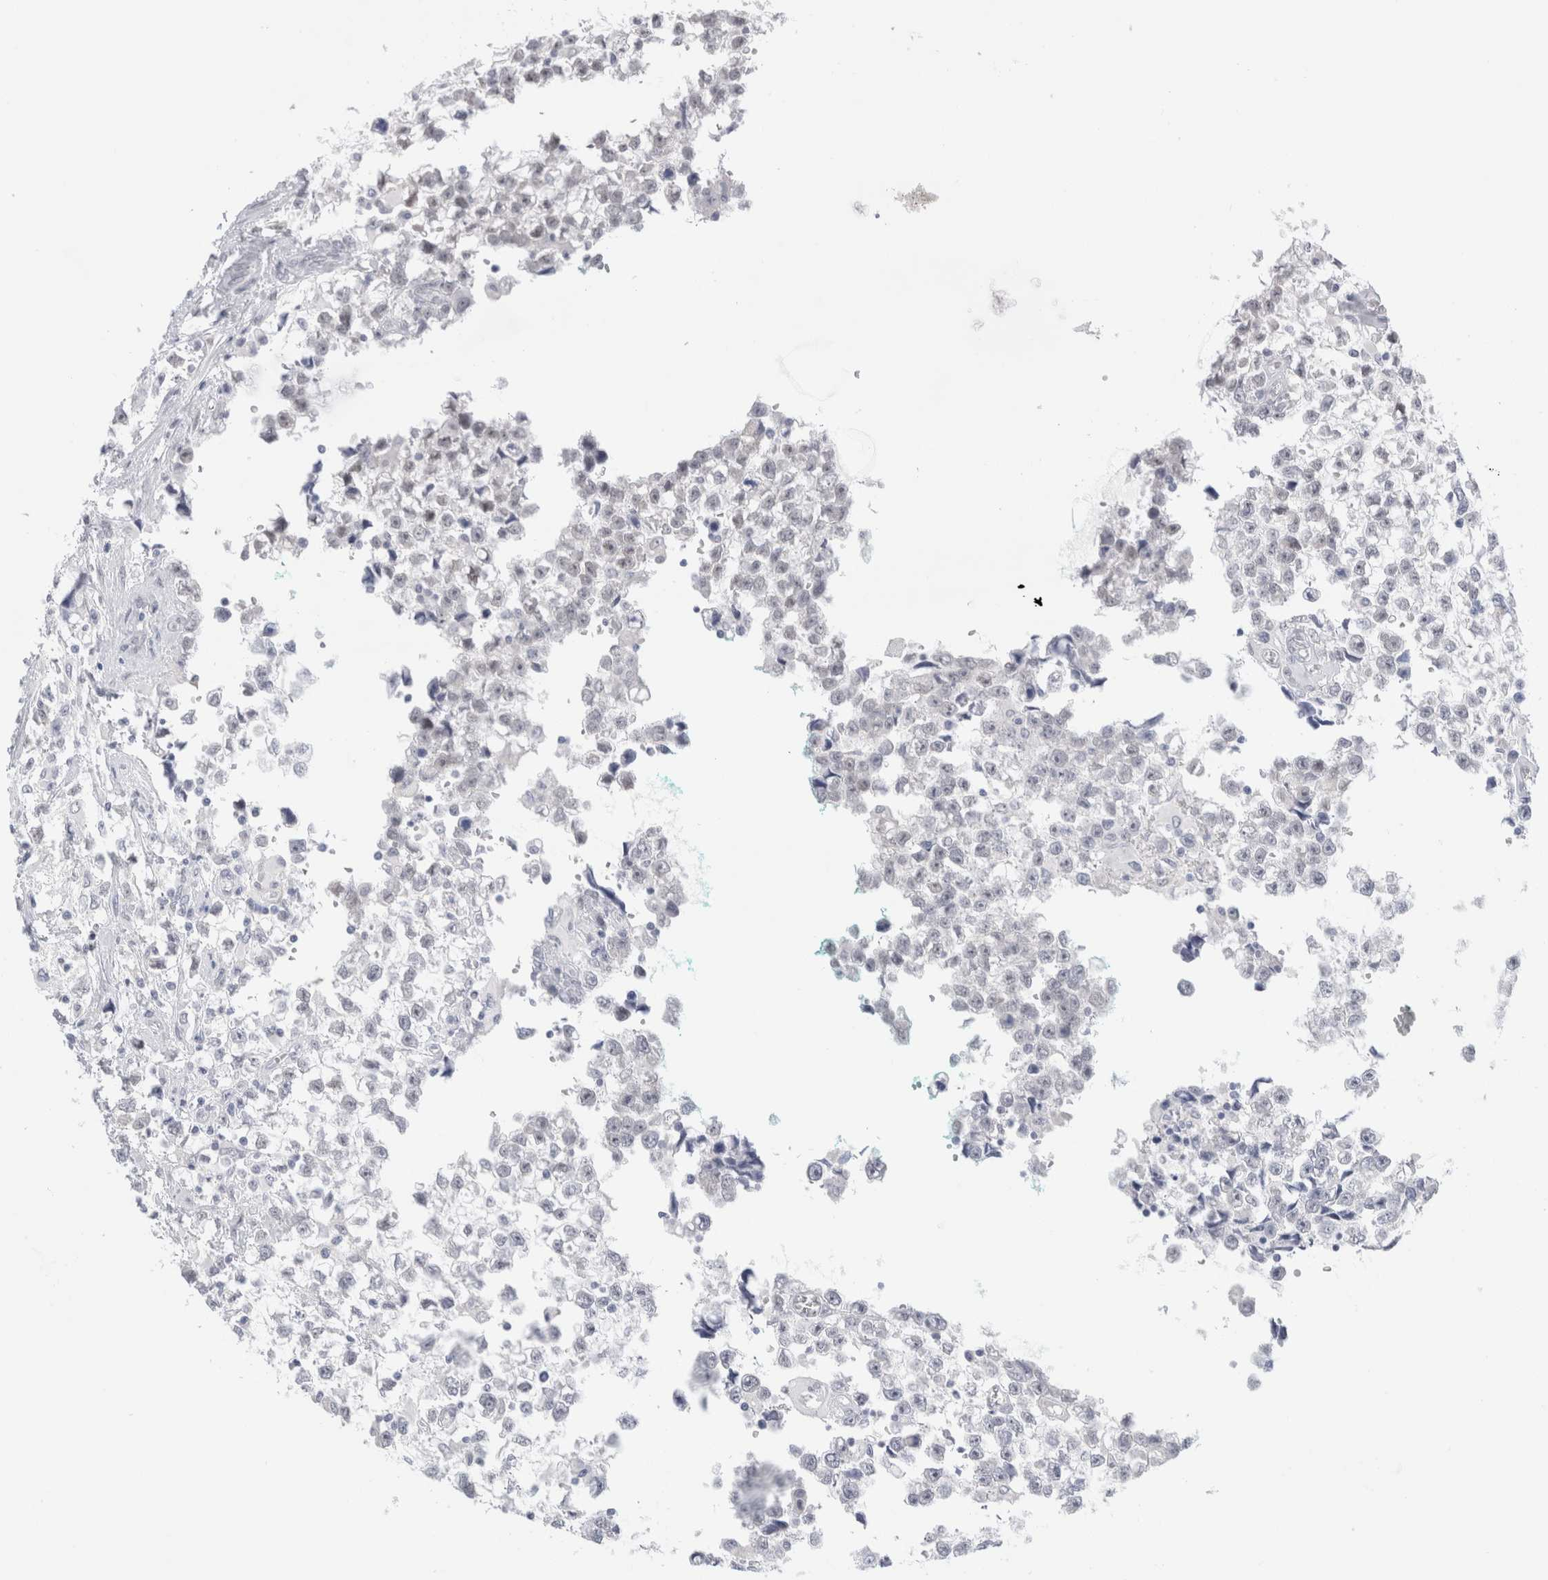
{"staining": {"intensity": "negative", "quantity": "none", "location": "none"}, "tissue": "testis cancer", "cell_type": "Tumor cells", "image_type": "cancer", "snomed": [{"axis": "morphology", "description": "Seminoma, NOS"}, {"axis": "morphology", "description": "Carcinoma, Embryonal, NOS"}, {"axis": "topography", "description": "Testis"}], "caption": "The micrograph displays no significant expression in tumor cells of testis cancer.", "gene": "SLC22A12", "patient": {"sex": "male", "age": 51}}